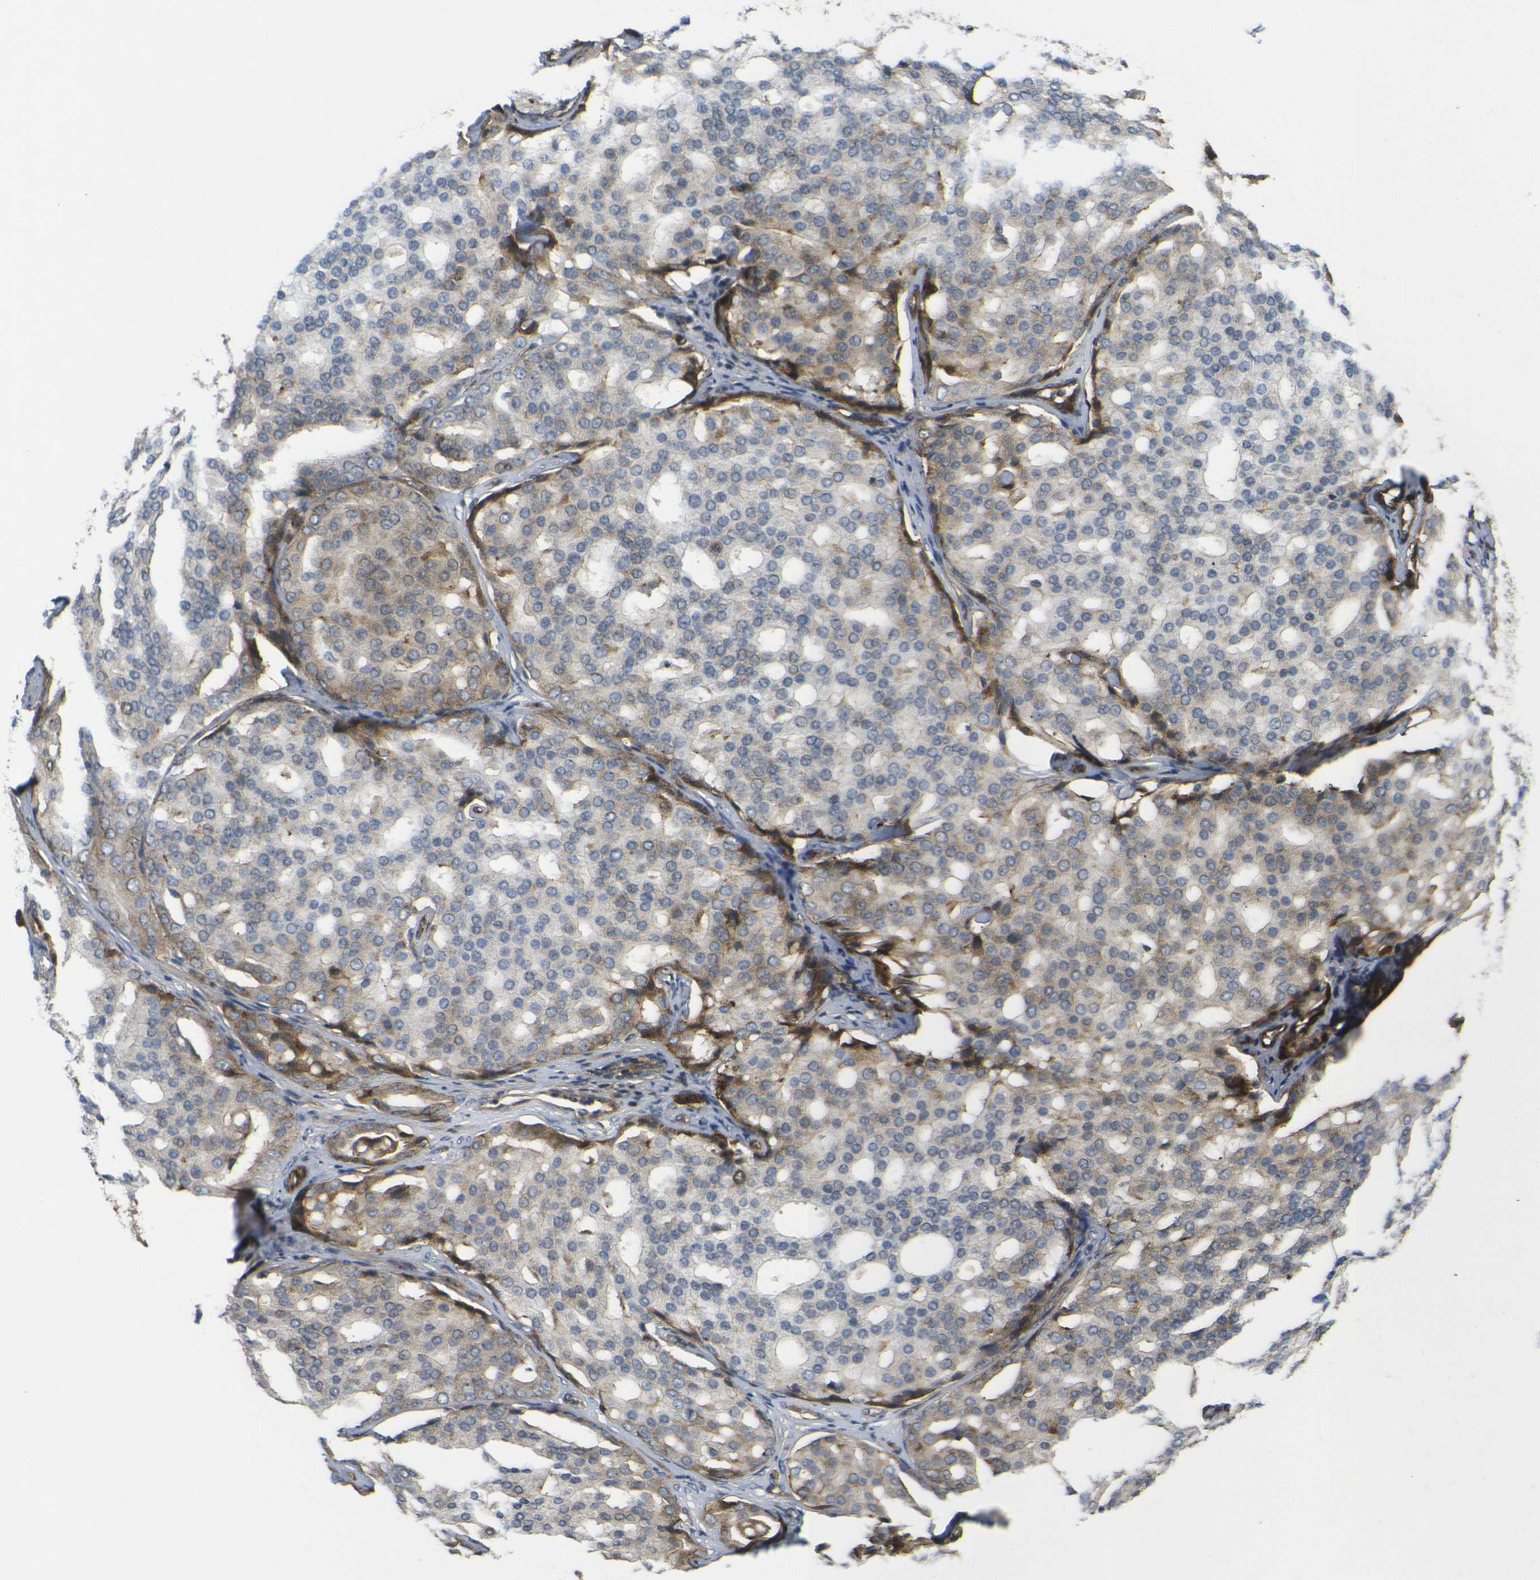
{"staining": {"intensity": "weak", "quantity": "25%-75%", "location": "cytoplasmic/membranous"}, "tissue": "prostate cancer", "cell_type": "Tumor cells", "image_type": "cancer", "snomed": [{"axis": "morphology", "description": "Adenocarcinoma, High grade"}, {"axis": "topography", "description": "Prostate"}], "caption": "Protein analysis of prostate cancer (adenocarcinoma (high-grade)) tissue exhibits weak cytoplasmic/membranous staining in about 25%-75% of tumor cells.", "gene": "ECE1", "patient": {"sex": "male", "age": 64}}